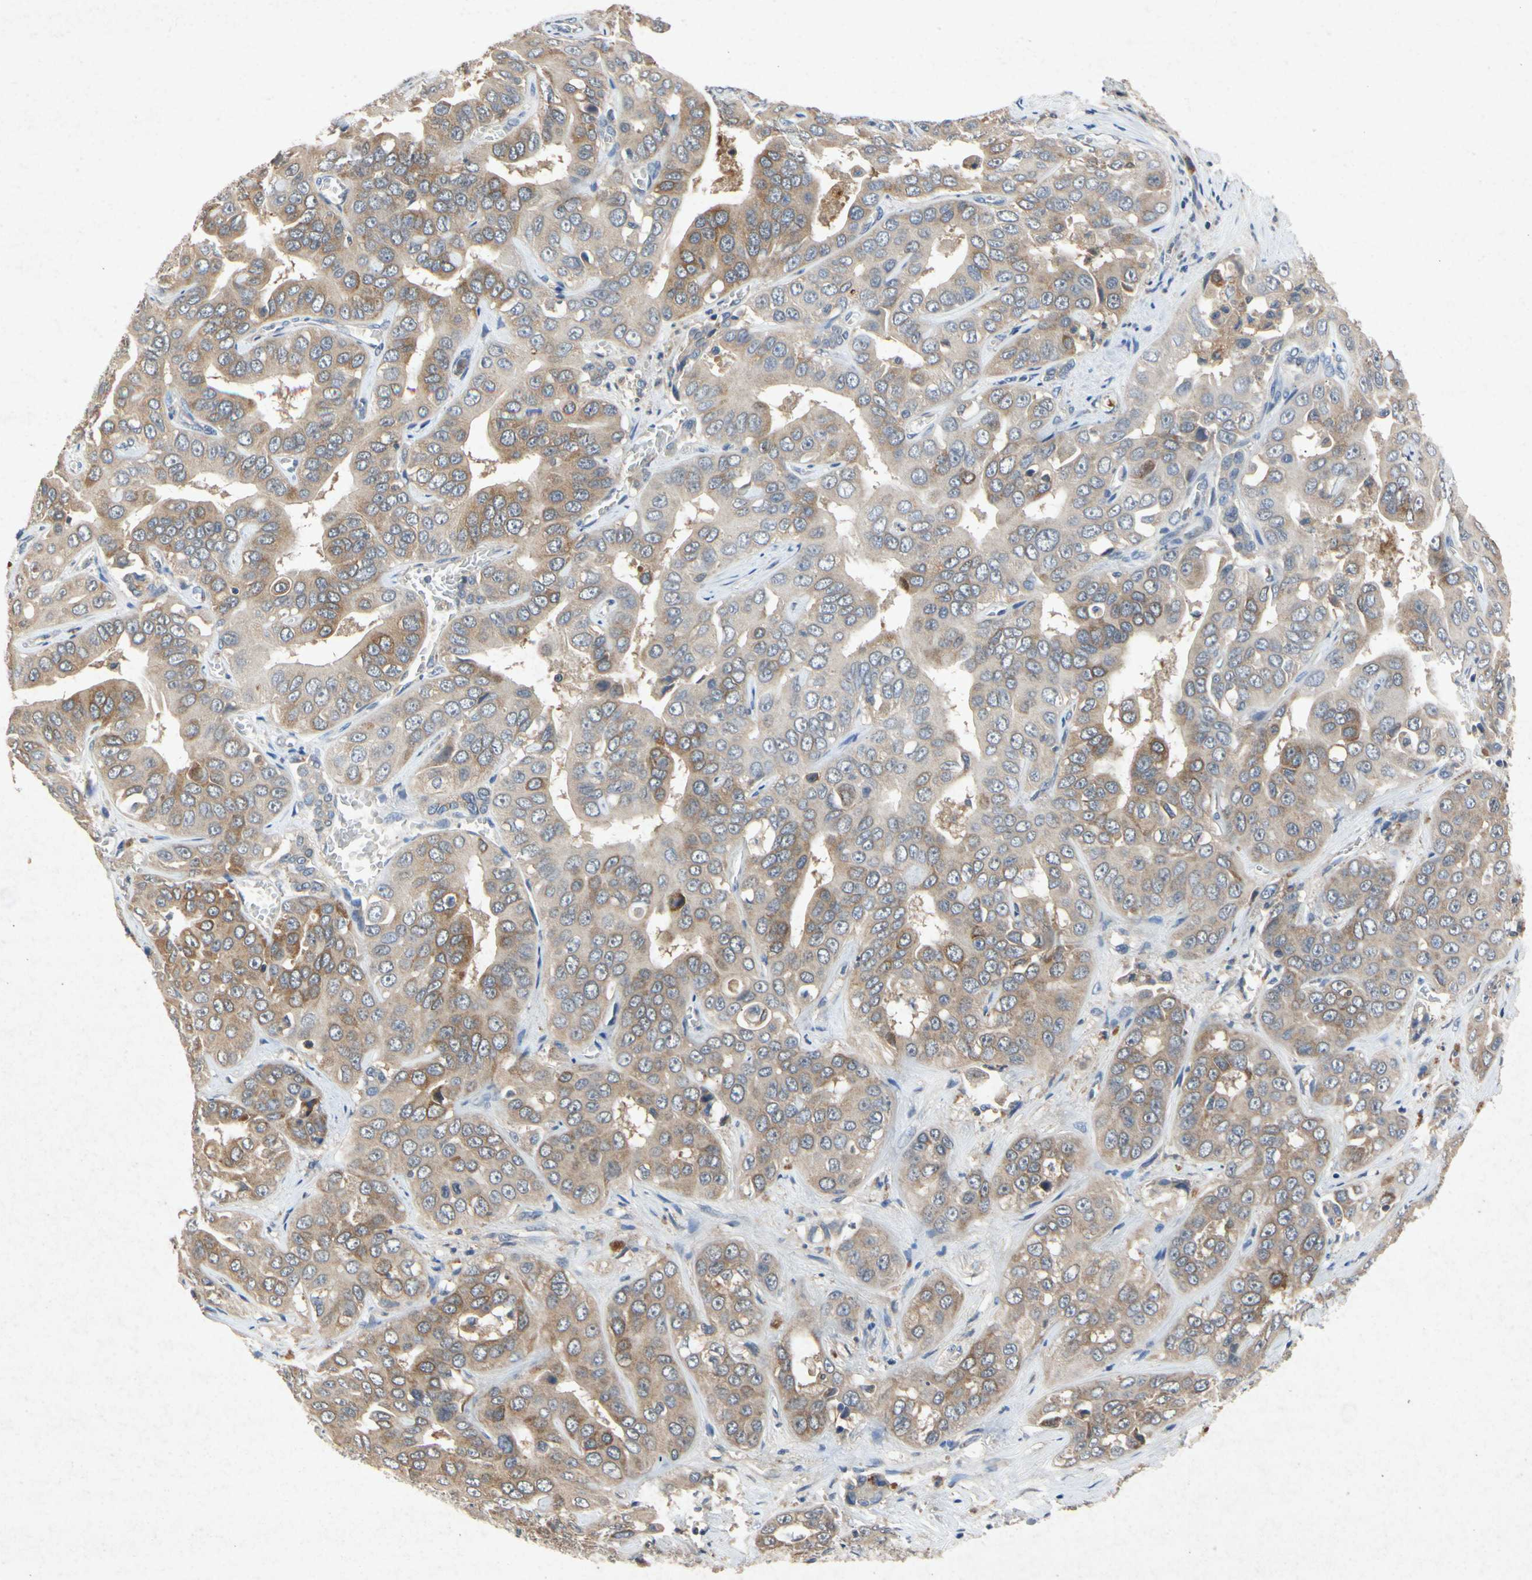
{"staining": {"intensity": "weak", "quantity": ">75%", "location": "cytoplasmic/membranous"}, "tissue": "liver cancer", "cell_type": "Tumor cells", "image_type": "cancer", "snomed": [{"axis": "morphology", "description": "Cholangiocarcinoma"}, {"axis": "topography", "description": "Liver"}], "caption": "About >75% of tumor cells in human liver cancer (cholangiocarcinoma) show weak cytoplasmic/membranous protein expression as visualized by brown immunohistochemical staining.", "gene": "RPS6KA1", "patient": {"sex": "female", "age": 52}}